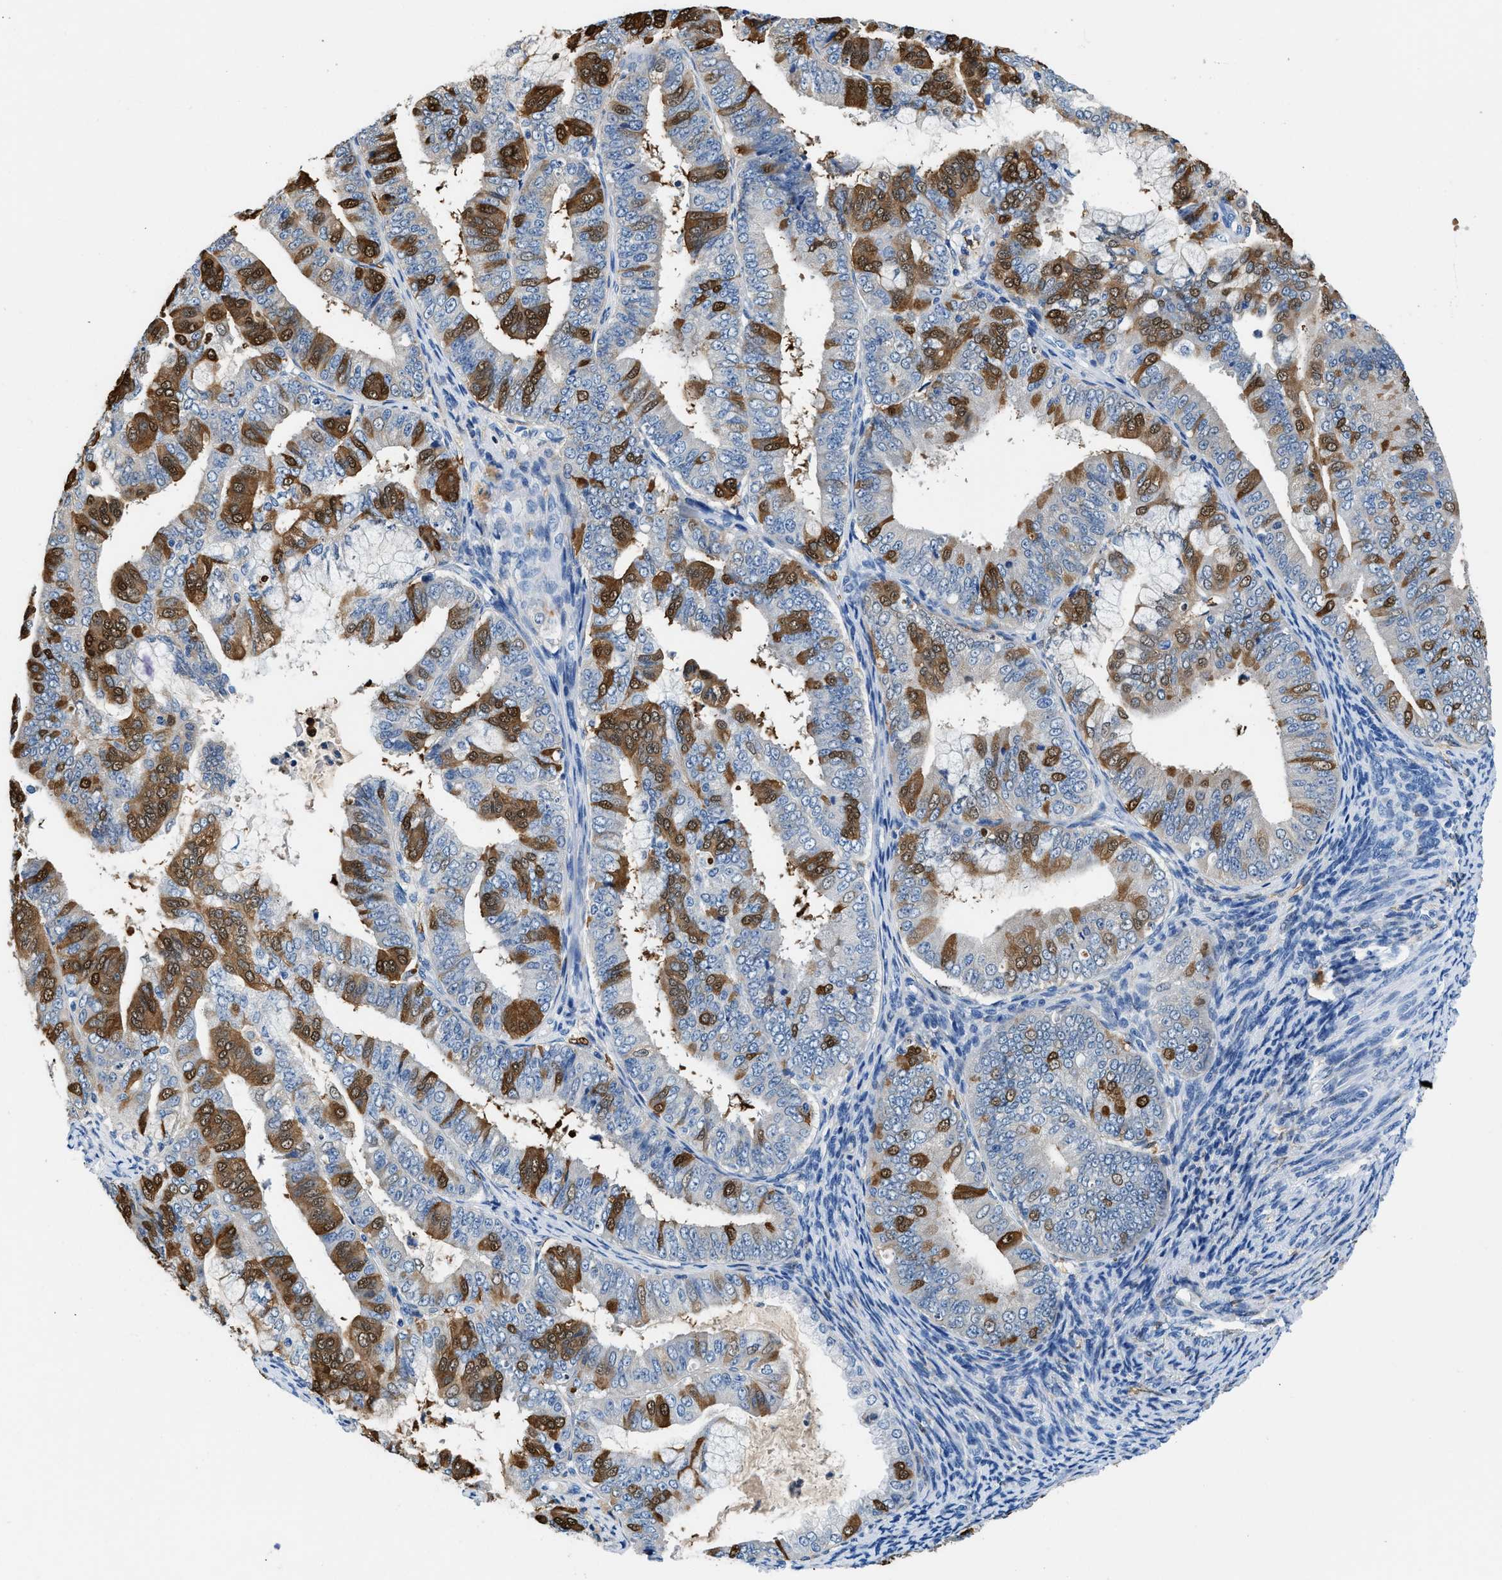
{"staining": {"intensity": "strong", "quantity": "25%-75%", "location": "cytoplasmic/membranous"}, "tissue": "endometrial cancer", "cell_type": "Tumor cells", "image_type": "cancer", "snomed": [{"axis": "morphology", "description": "Adenocarcinoma, NOS"}, {"axis": "topography", "description": "Endometrium"}], "caption": "The image shows a brown stain indicating the presence of a protein in the cytoplasmic/membranous of tumor cells in endometrial cancer (adenocarcinoma).", "gene": "FADS6", "patient": {"sex": "female", "age": 63}}